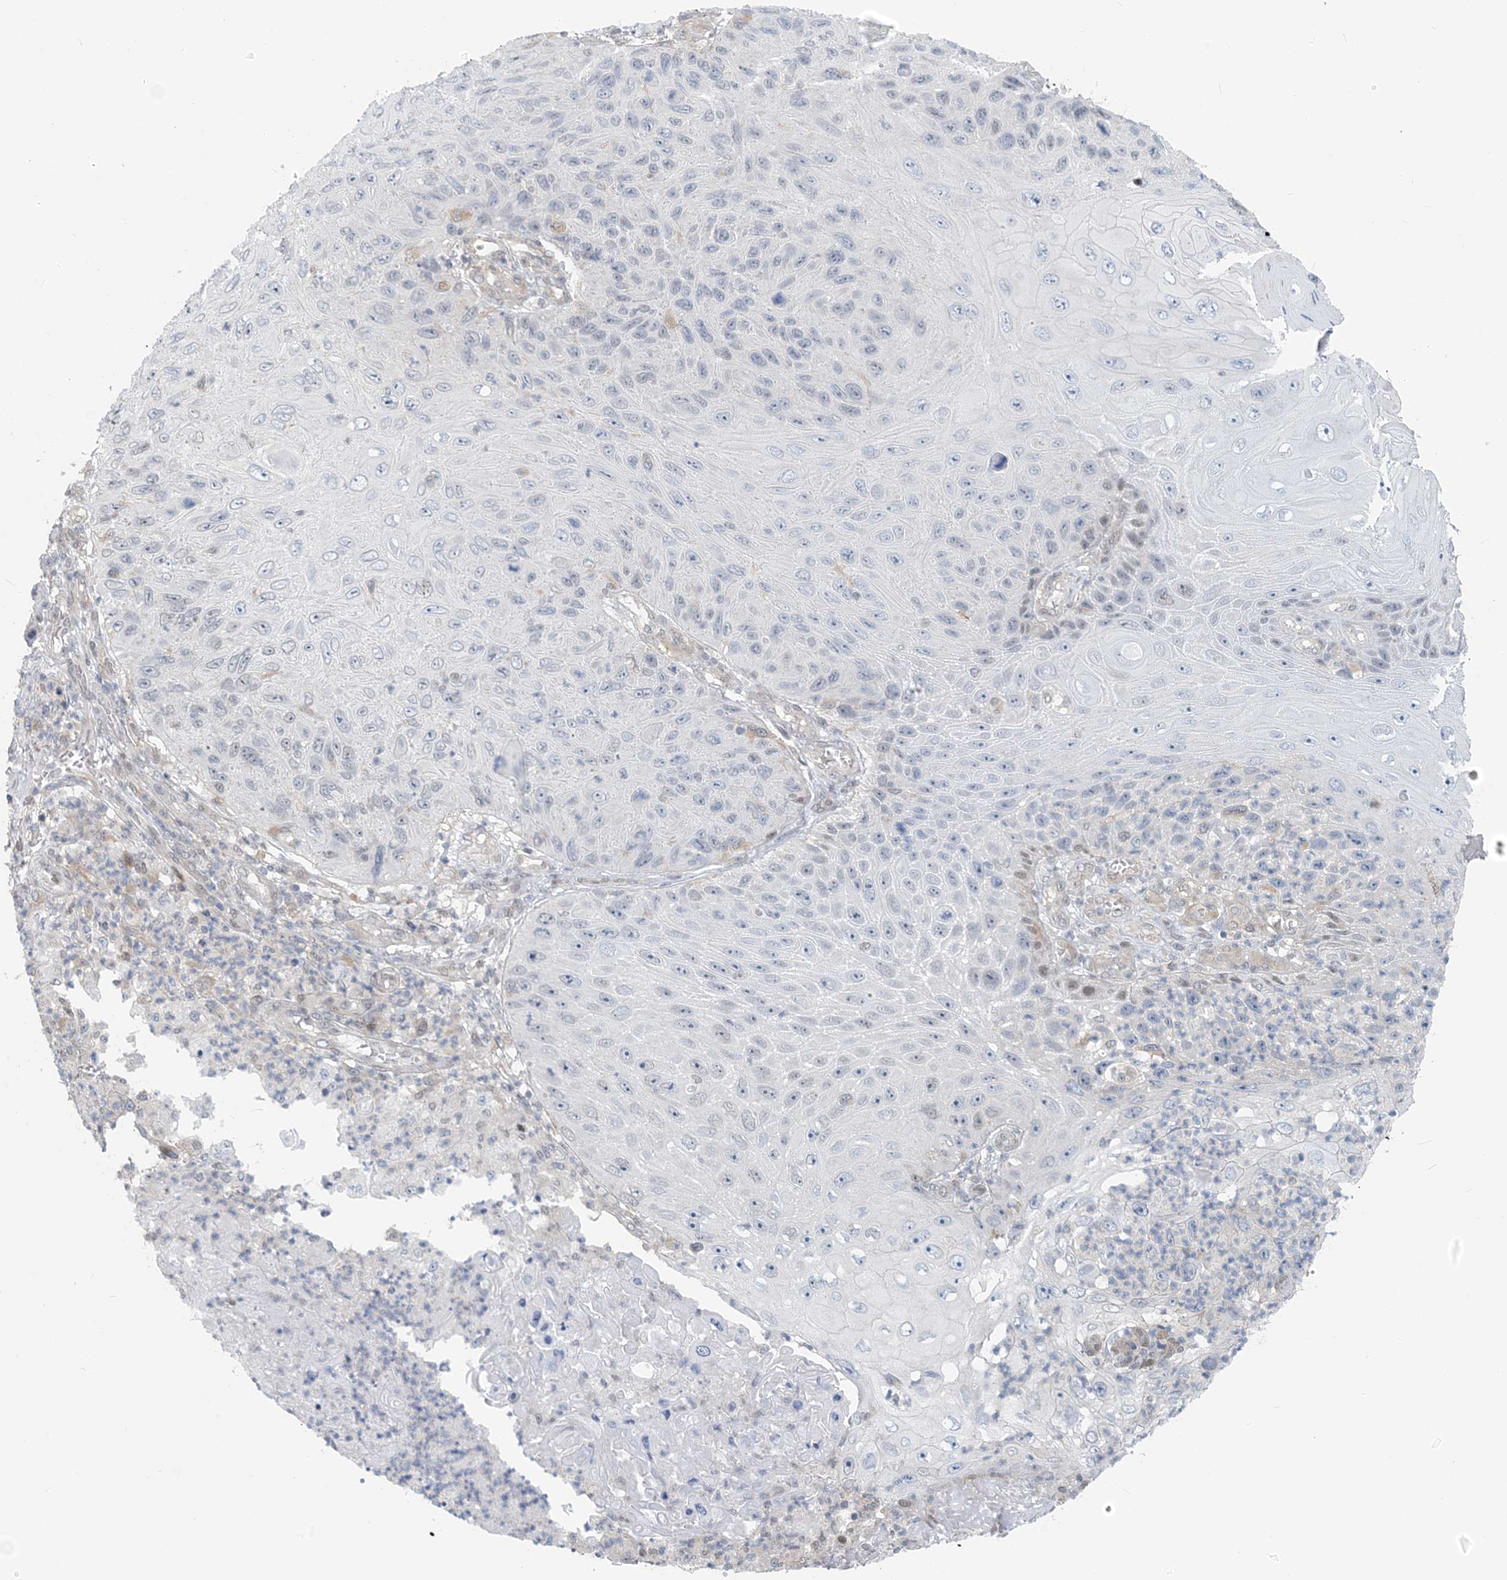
{"staining": {"intensity": "negative", "quantity": "none", "location": "none"}, "tissue": "skin cancer", "cell_type": "Tumor cells", "image_type": "cancer", "snomed": [{"axis": "morphology", "description": "Squamous cell carcinoma, NOS"}, {"axis": "topography", "description": "Skin"}], "caption": "Skin cancer (squamous cell carcinoma) stained for a protein using immunohistochemistry demonstrates no staining tumor cells.", "gene": "ZC3H12A", "patient": {"sex": "female", "age": 88}}